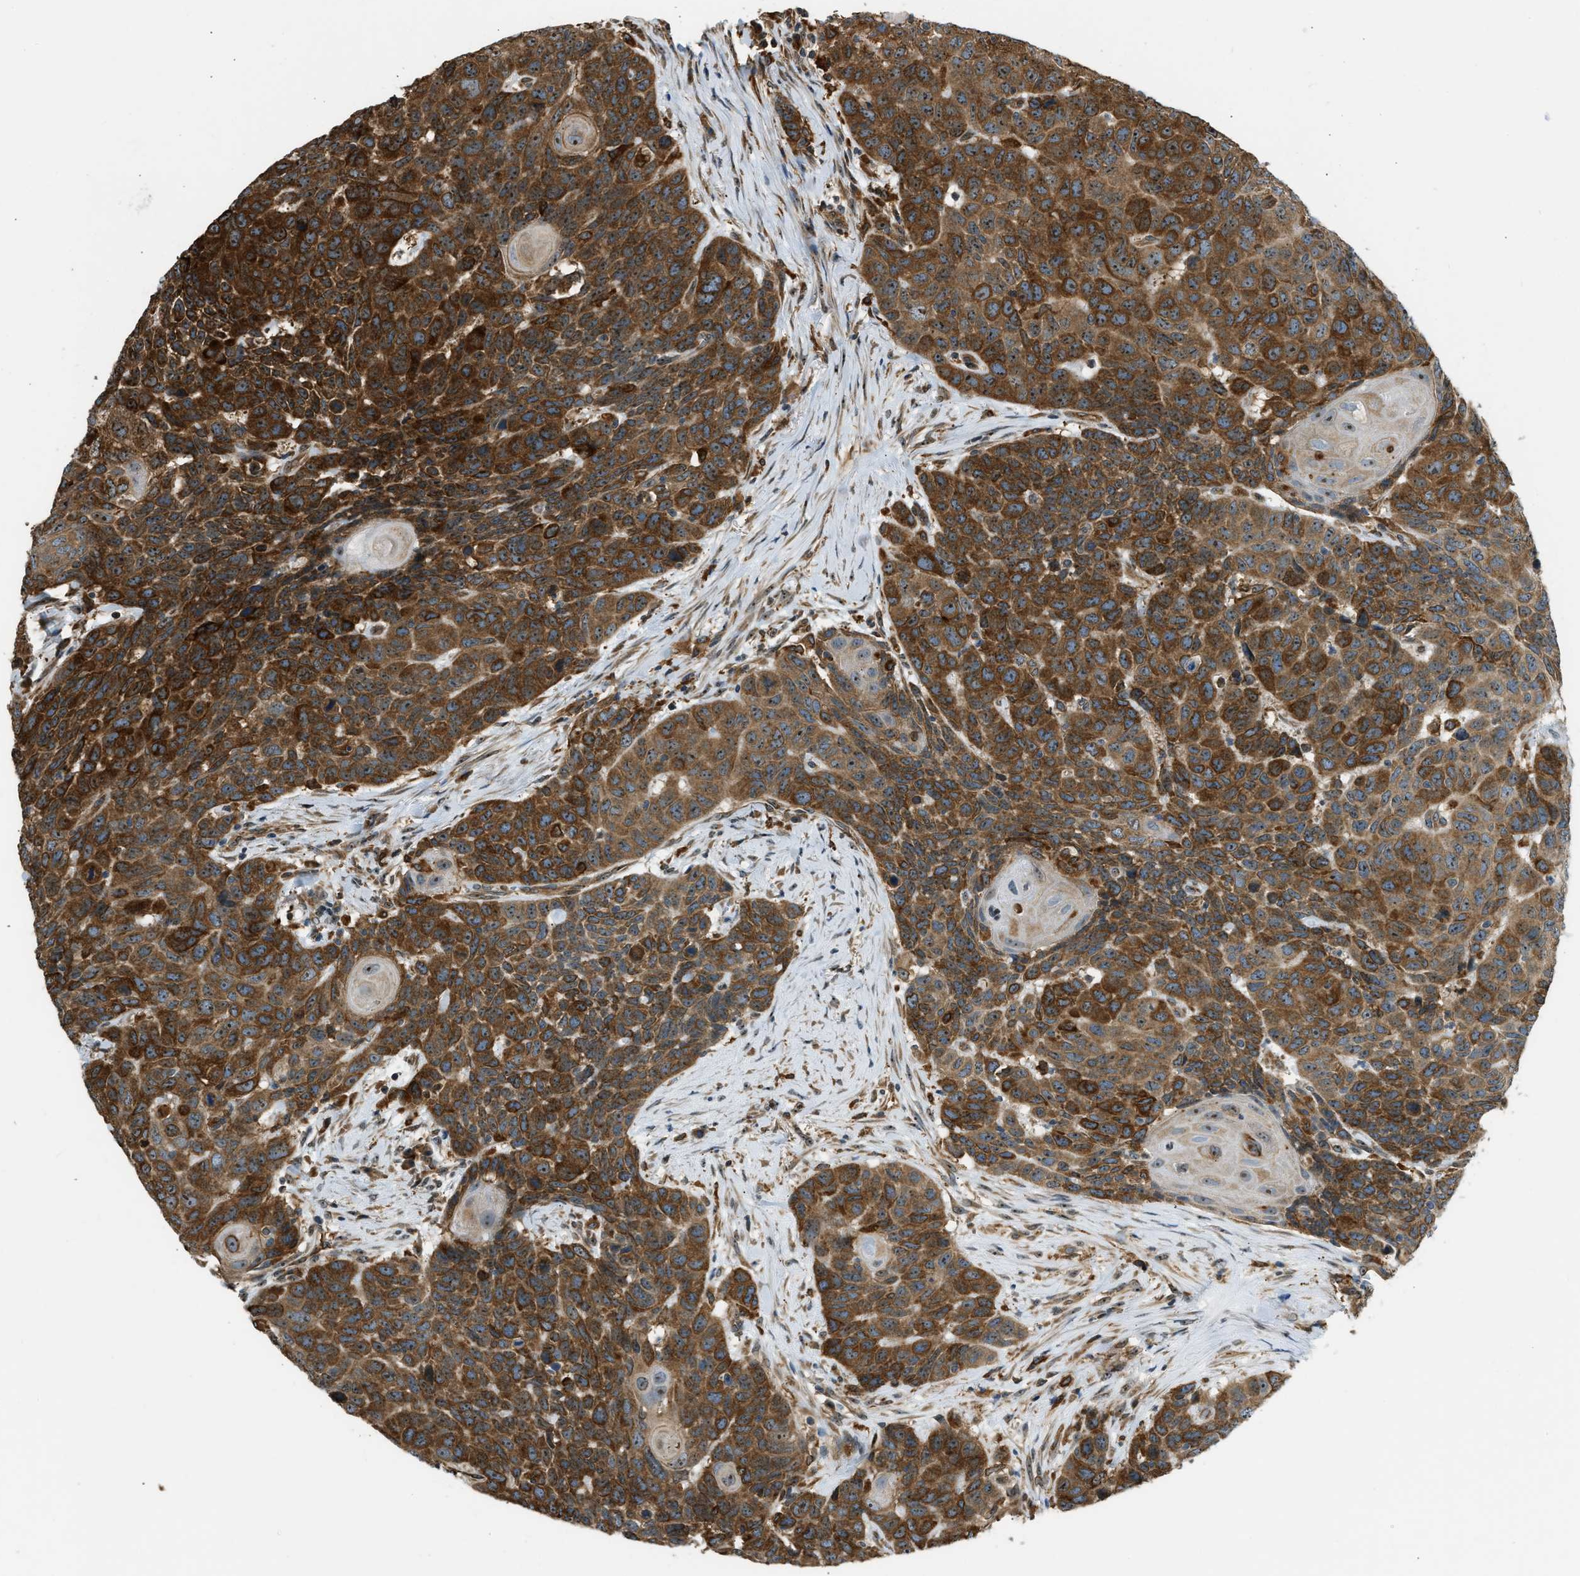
{"staining": {"intensity": "strong", "quantity": ">75%", "location": "cytoplasmic/membranous,nuclear"}, "tissue": "head and neck cancer", "cell_type": "Tumor cells", "image_type": "cancer", "snomed": [{"axis": "morphology", "description": "Squamous cell carcinoma, NOS"}, {"axis": "topography", "description": "Head-Neck"}], "caption": "High-power microscopy captured an immunohistochemistry micrograph of squamous cell carcinoma (head and neck), revealing strong cytoplasmic/membranous and nuclear expression in about >75% of tumor cells.", "gene": "OS9", "patient": {"sex": "male", "age": 66}}